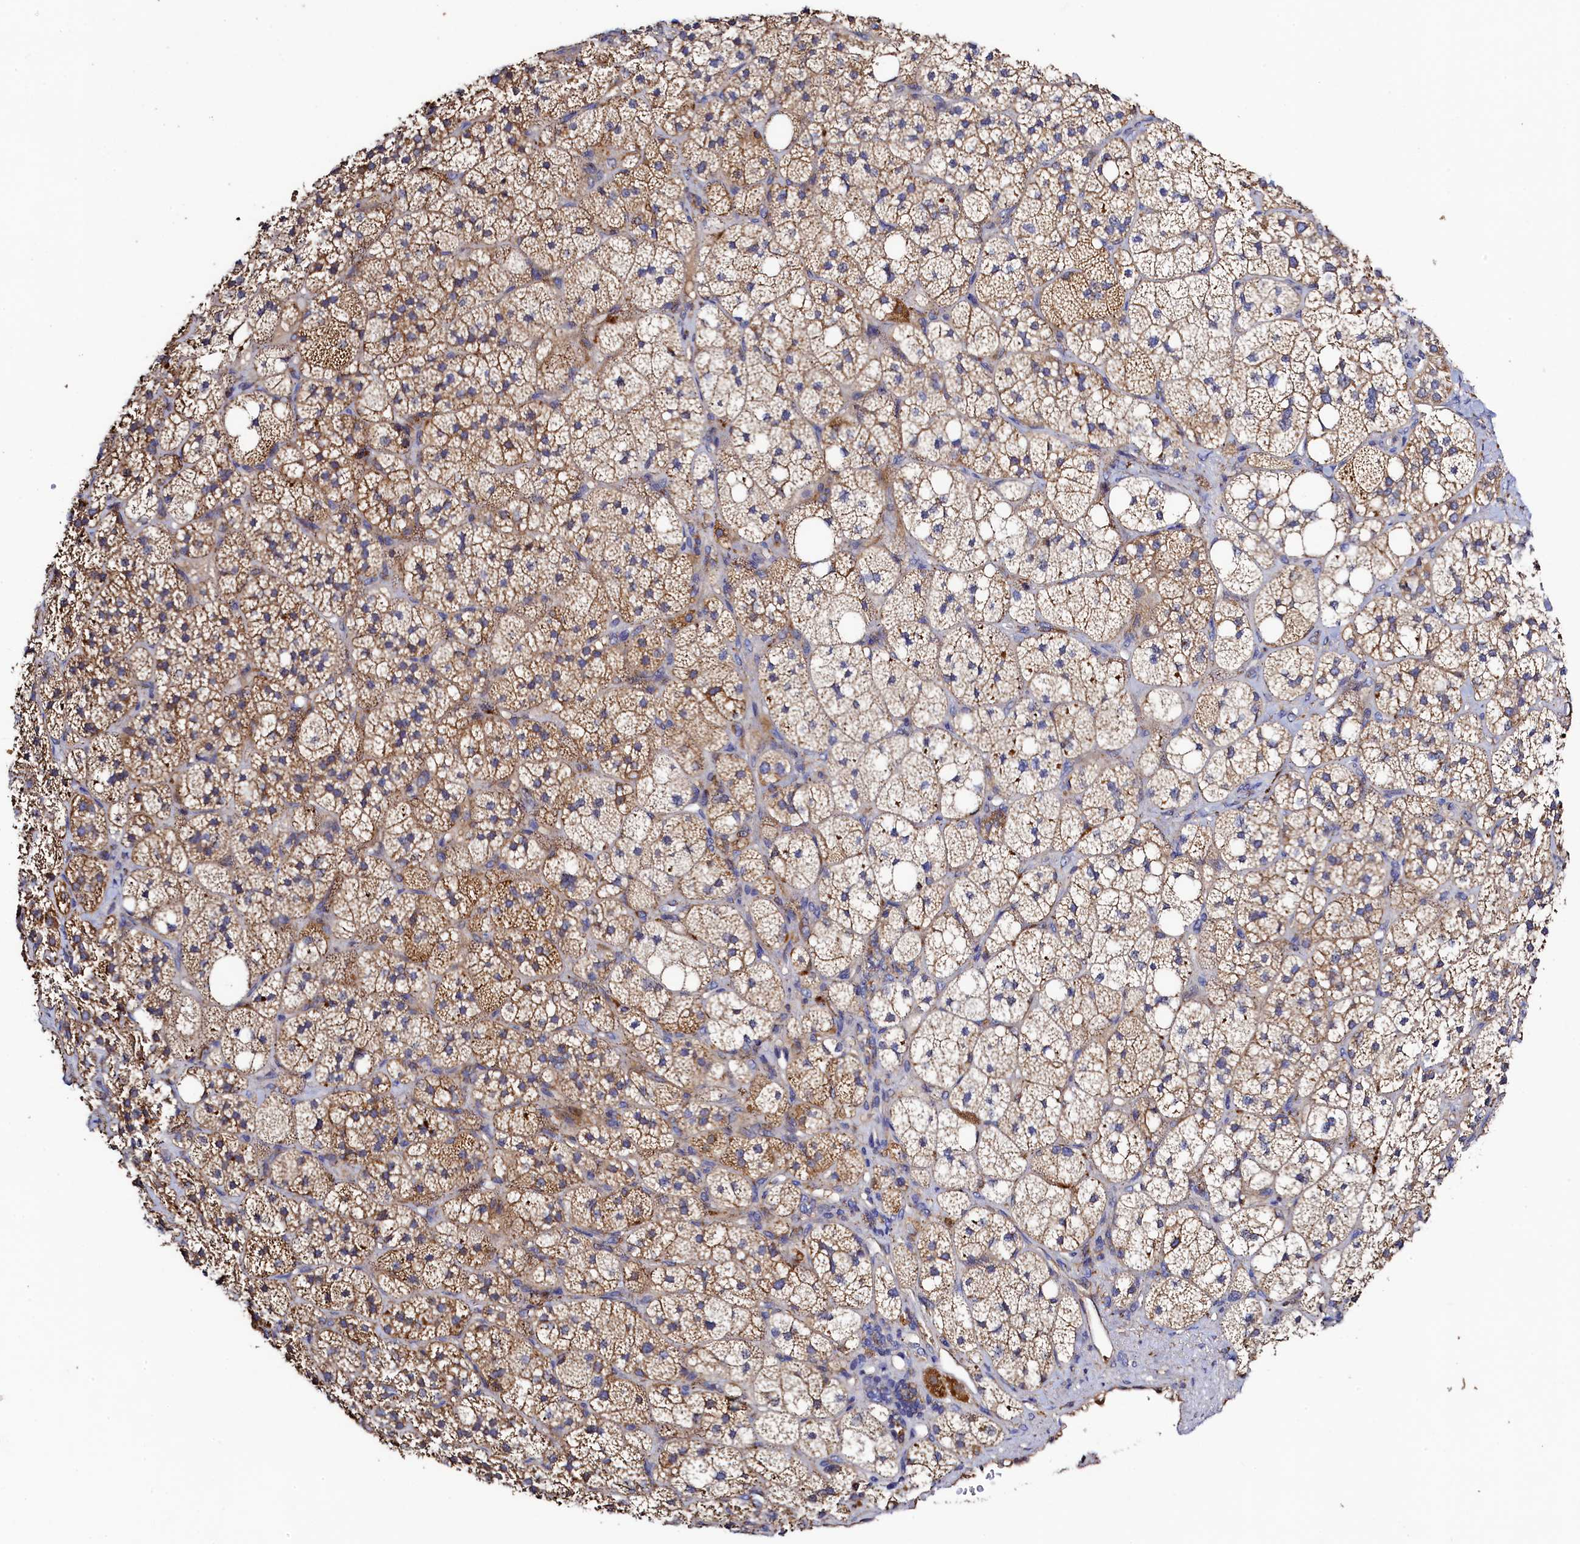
{"staining": {"intensity": "strong", "quantity": "25%-75%", "location": "cytoplasmic/membranous"}, "tissue": "adrenal gland", "cell_type": "Glandular cells", "image_type": "normal", "snomed": [{"axis": "morphology", "description": "Normal tissue, NOS"}, {"axis": "topography", "description": "Adrenal gland"}], "caption": "Approximately 25%-75% of glandular cells in normal adrenal gland exhibit strong cytoplasmic/membranous protein positivity as visualized by brown immunohistochemical staining.", "gene": "TK2", "patient": {"sex": "male", "age": 61}}